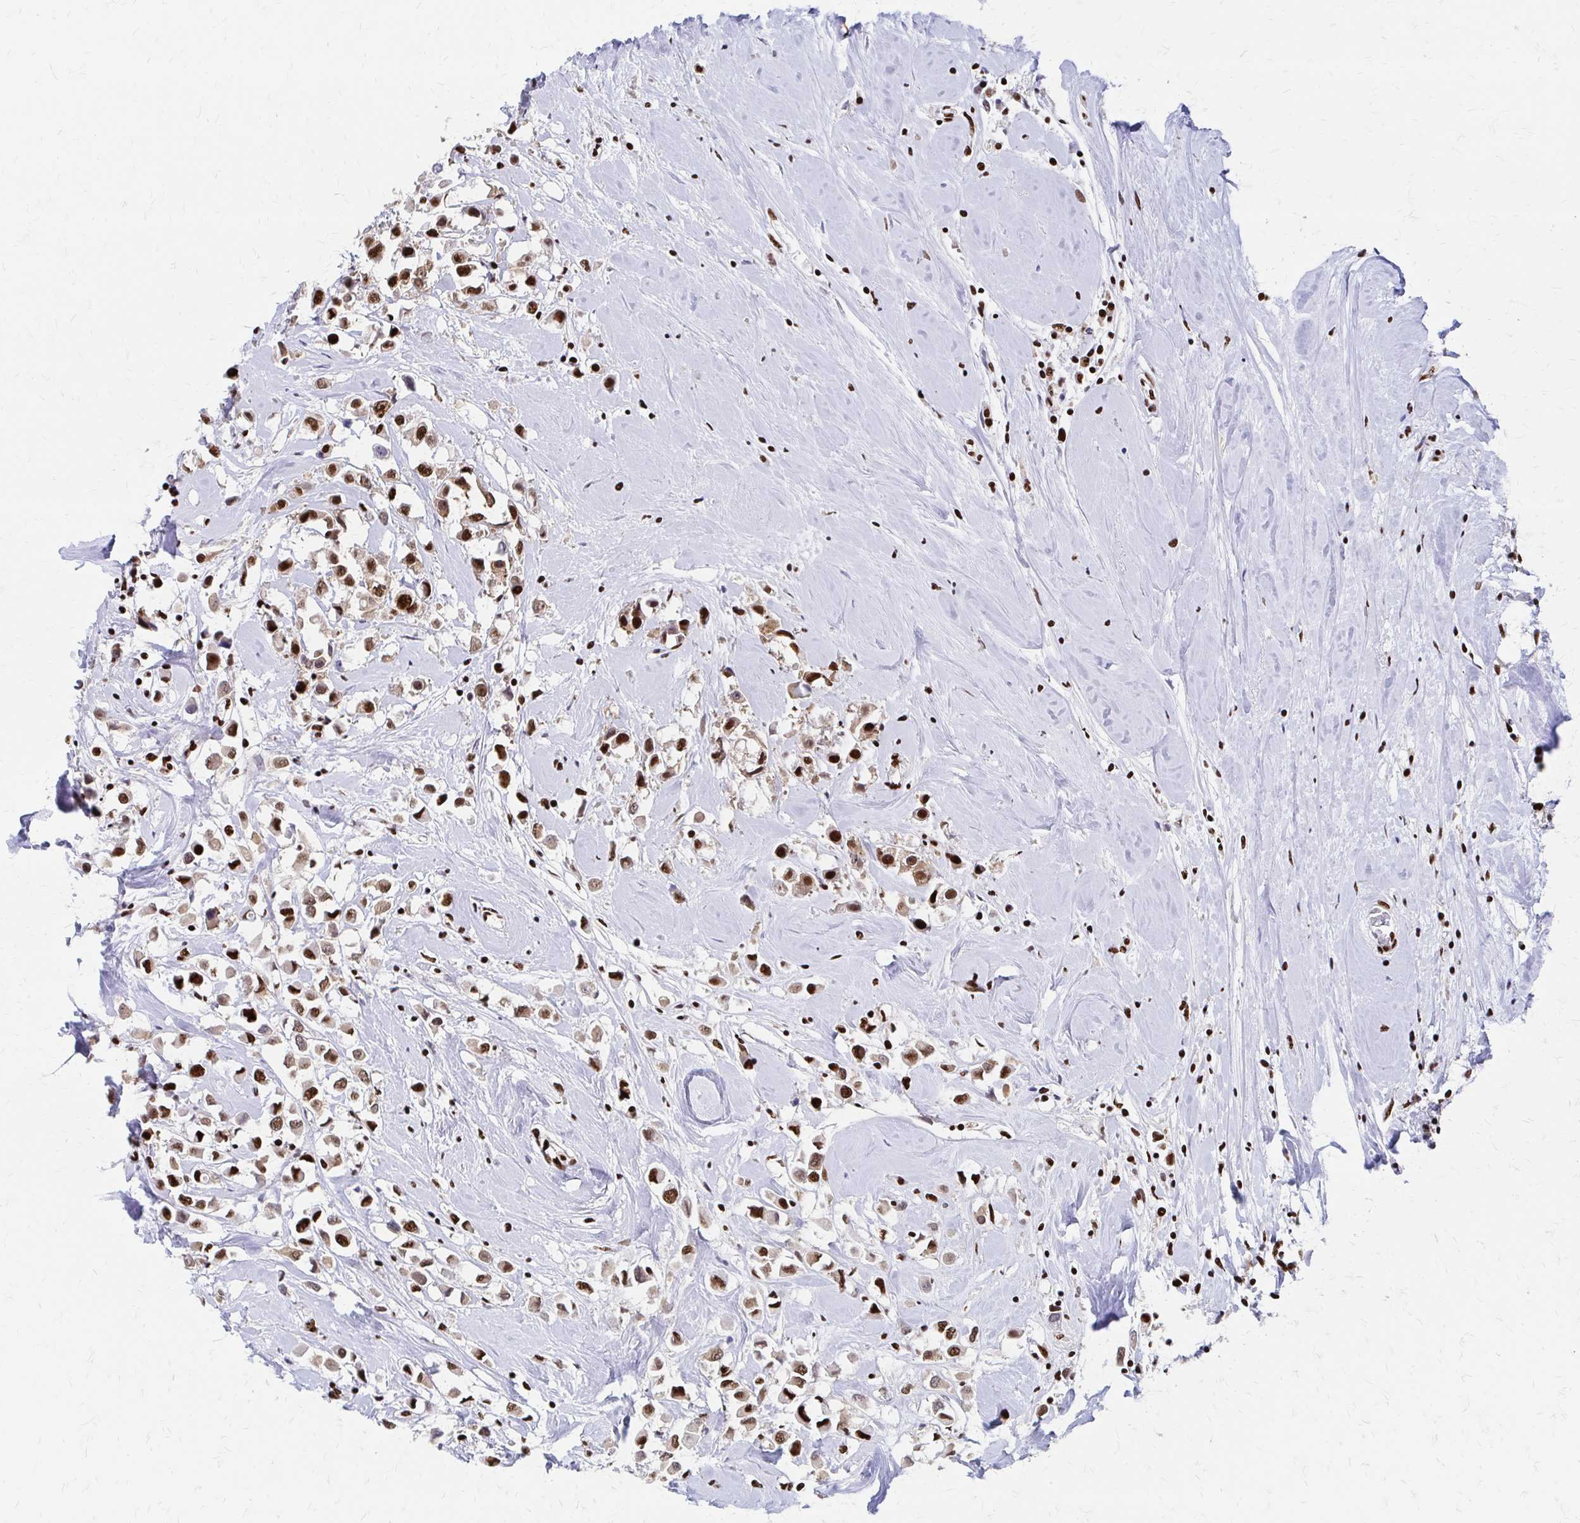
{"staining": {"intensity": "moderate", "quantity": ">75%", "location": "nuclear"}, "tissue": "breast cancer", "cell_type": "Tumor cells", "image_type": "cancer", "snomed": [{"axis": "morphology", "description": "Duct carcinoma"}, {"axis": "topography", "description": "Breast"}], "caption": "Intraductal carcinoma (breast) tissue exhibits moderate nuclear positivity in about >75% of tumor cells, visualized by immunohistochemistry.", "gene": "CNKSR3", "patient": {"sex": "female", "age": 61}}